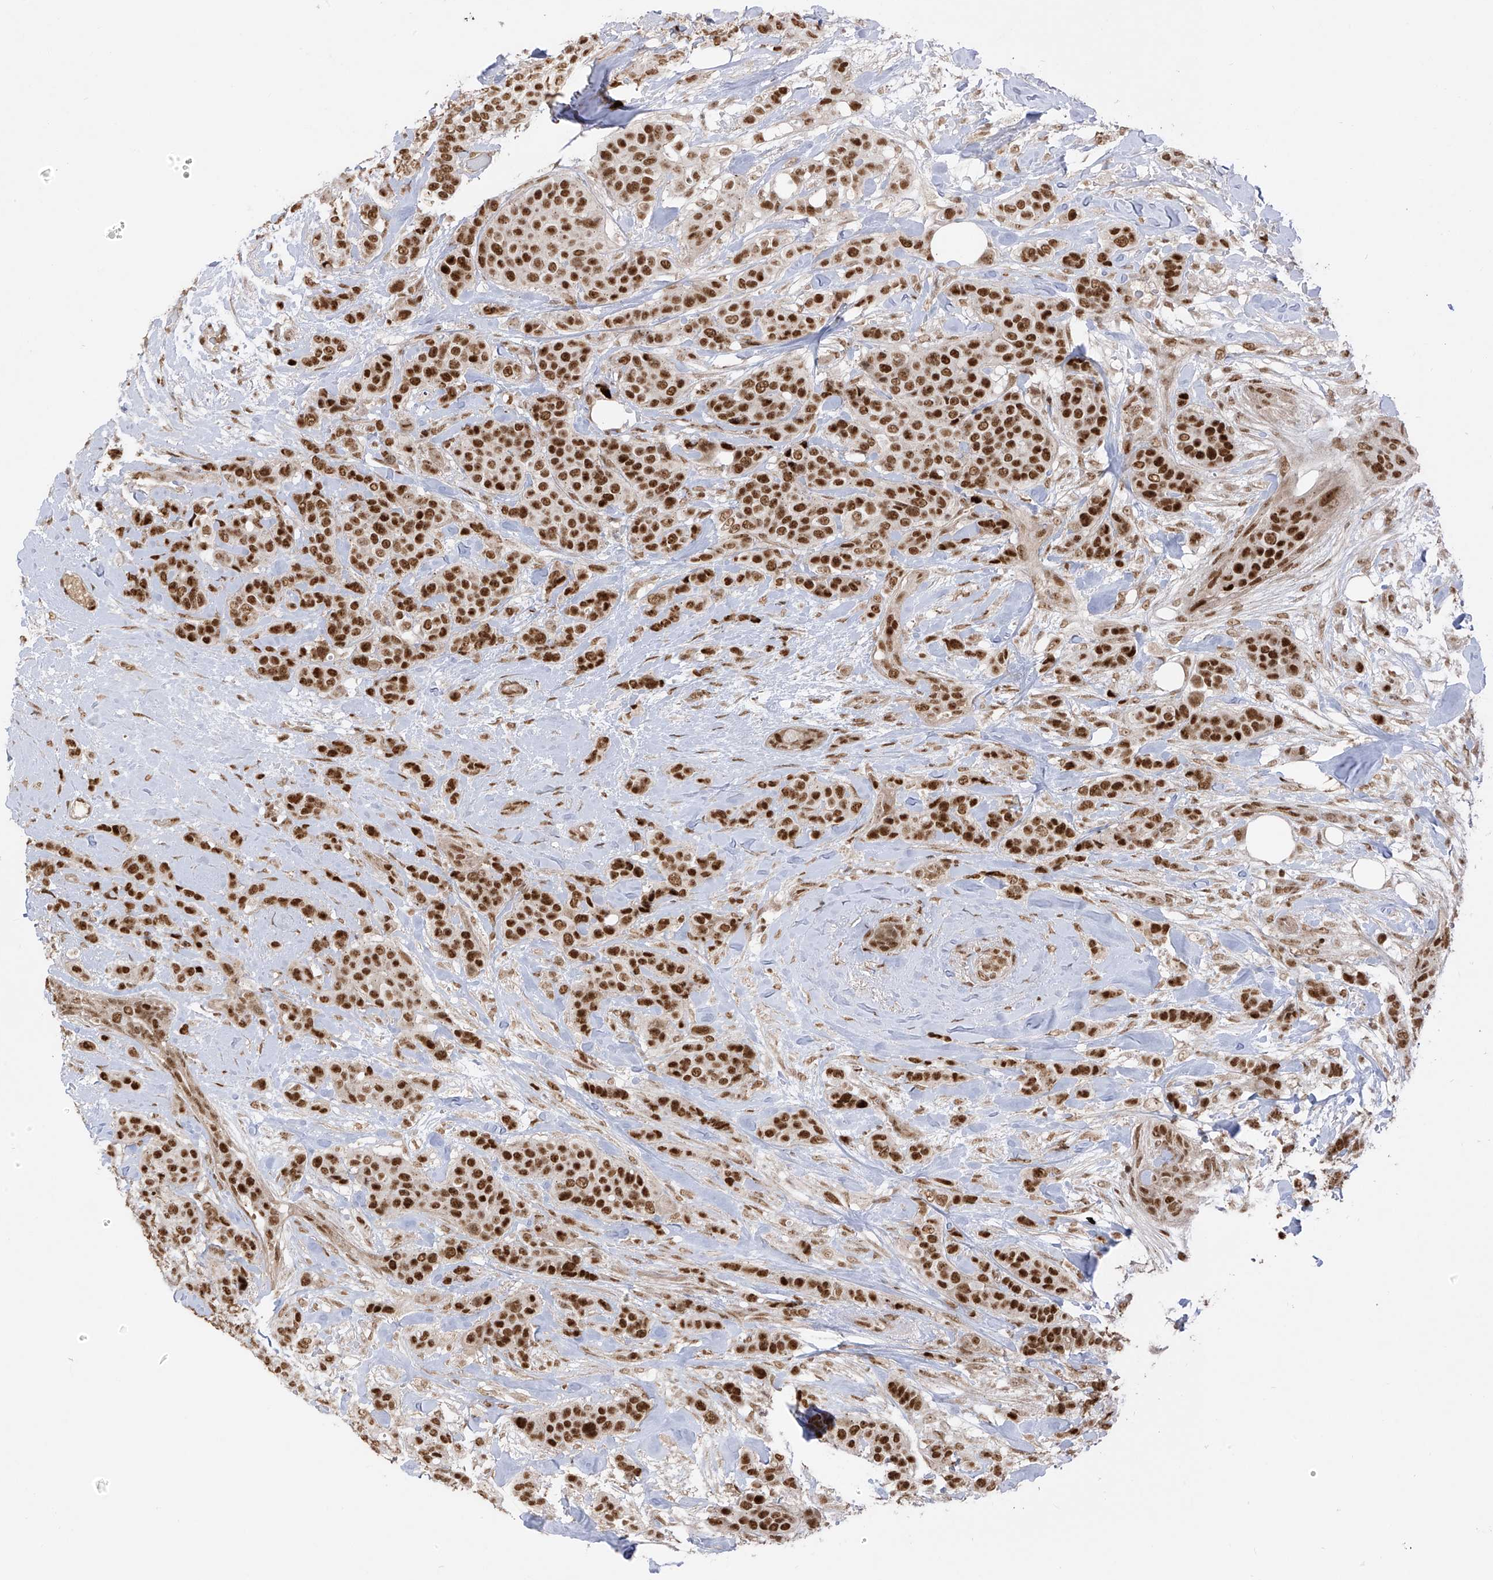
{"staining": {"intensity": "strong", "quantity": ">75%", "location": "nuclear"}, "tissue": "breast cancer", "cell_type": "Tumor cells", "image_type": "cancer", "snomed": [{"axis": "morphology", "description": "Lobular carcinoma"}, {"axis": "topography", "description": "Breast"}], "caption": "Immunohistochemical staining of breast cancer exhibits high levels of strong nuclear protein positivity in about >75% of tumor cells.", "gene": "ARHGEF3", "patient": {"sex": "female", "age": 51}}